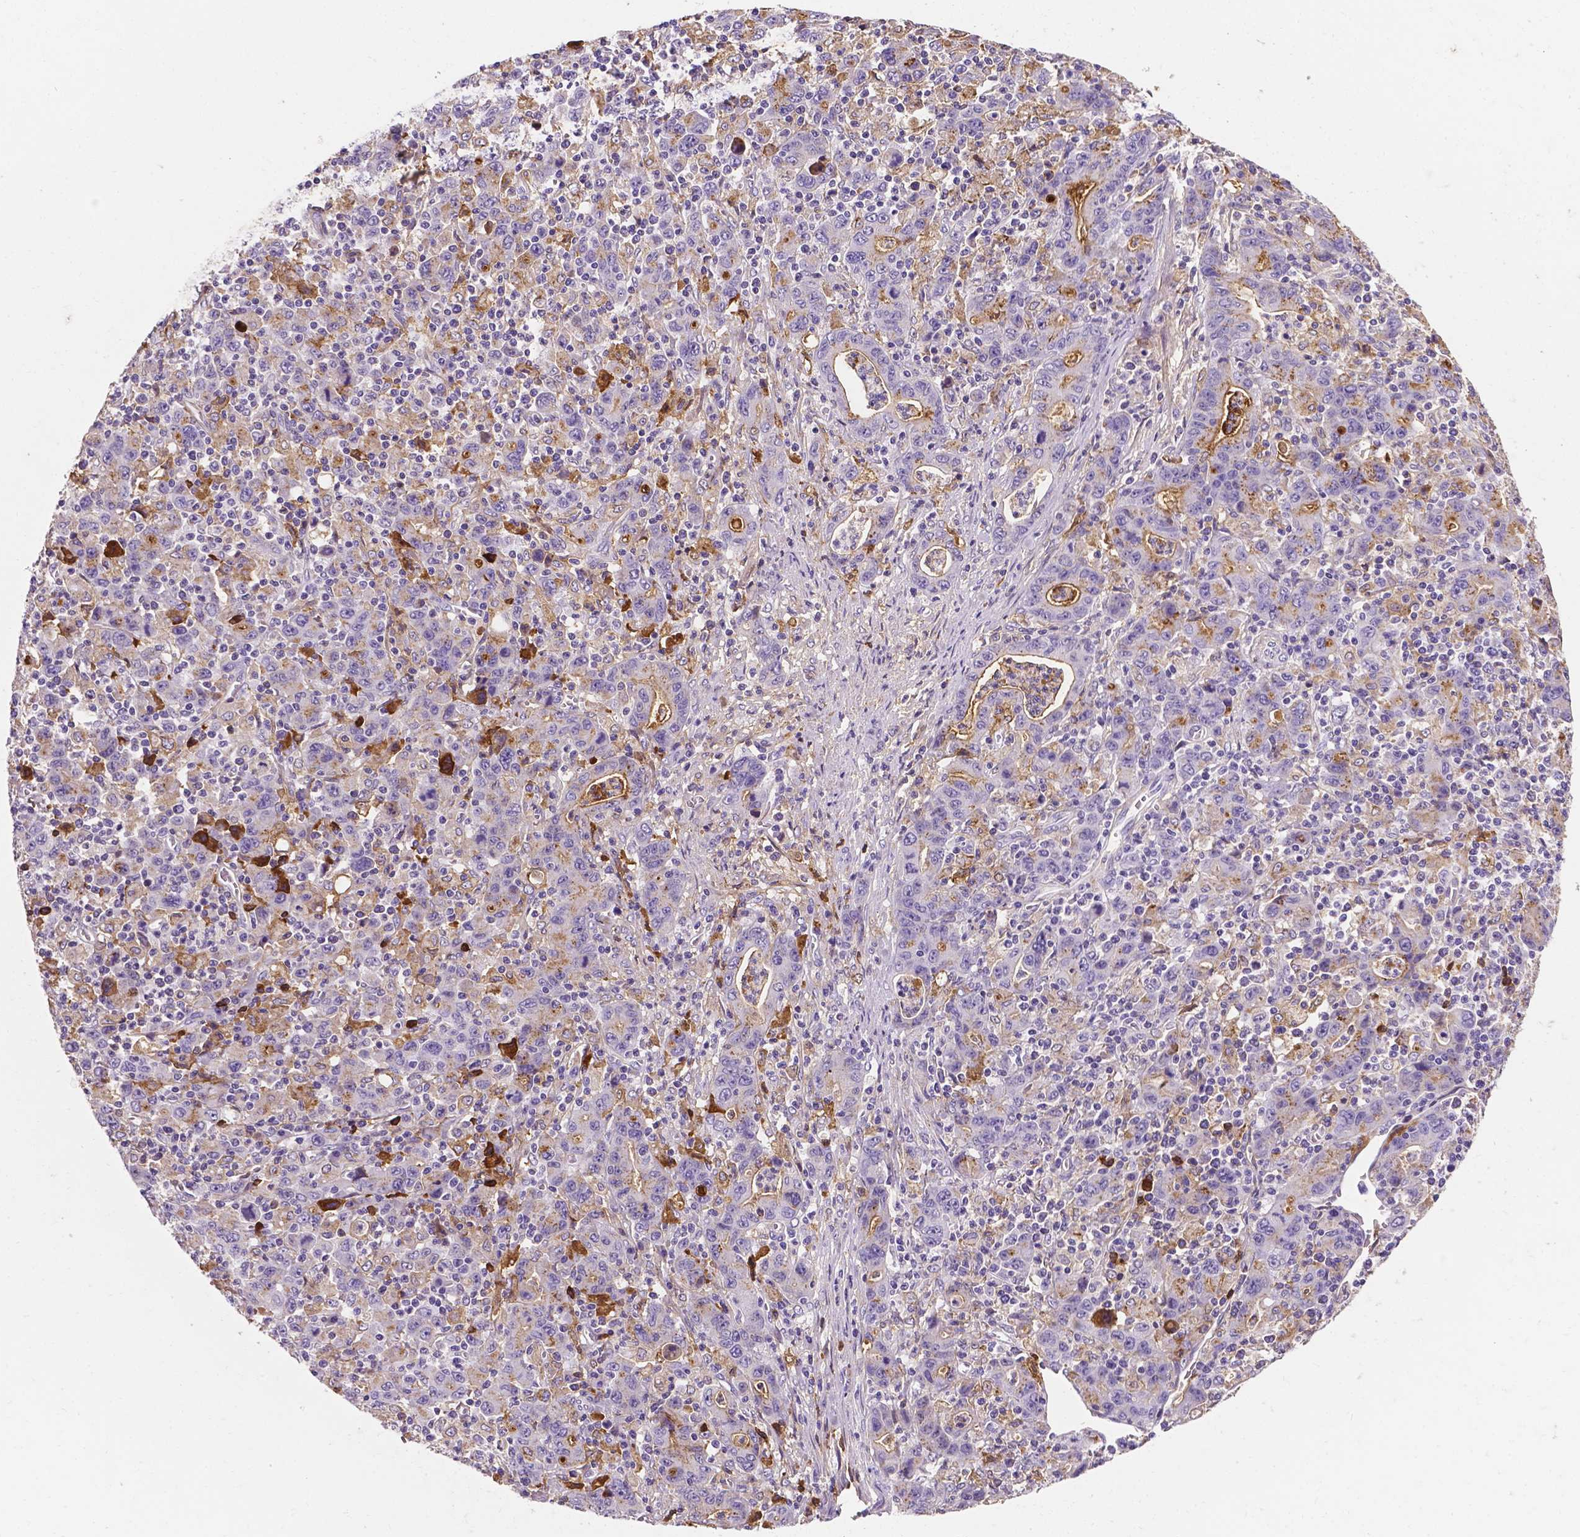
{"staining": {"intensity": "moderate", "quantity": "<25%", "location": "cytoplasmic/membranous"}, "tissue": "stomach cancer", "cell_type": "Tumor cells", "image_type": "cancer", "snomed": [{"axis": "morphology", "description": "Adenocarcinoma, NOS"}, {"axis": "topography", "description": "Stomach, upper"}], "caption": "IHC staining of stomach cancer, which reveals low levels of moderate cytoplasmic/membranous staining in about <25% of tumor cells indicating moderate cytoplasmic/membranous protein positivity. The staining was performed using DAB (3,3'-diaminobenzidine) (brown) for protein detection and nuclei were counterstained in hematoxylin (blue).", "gene": "APOE", "patient": {"sex": "male", "age": 69}}